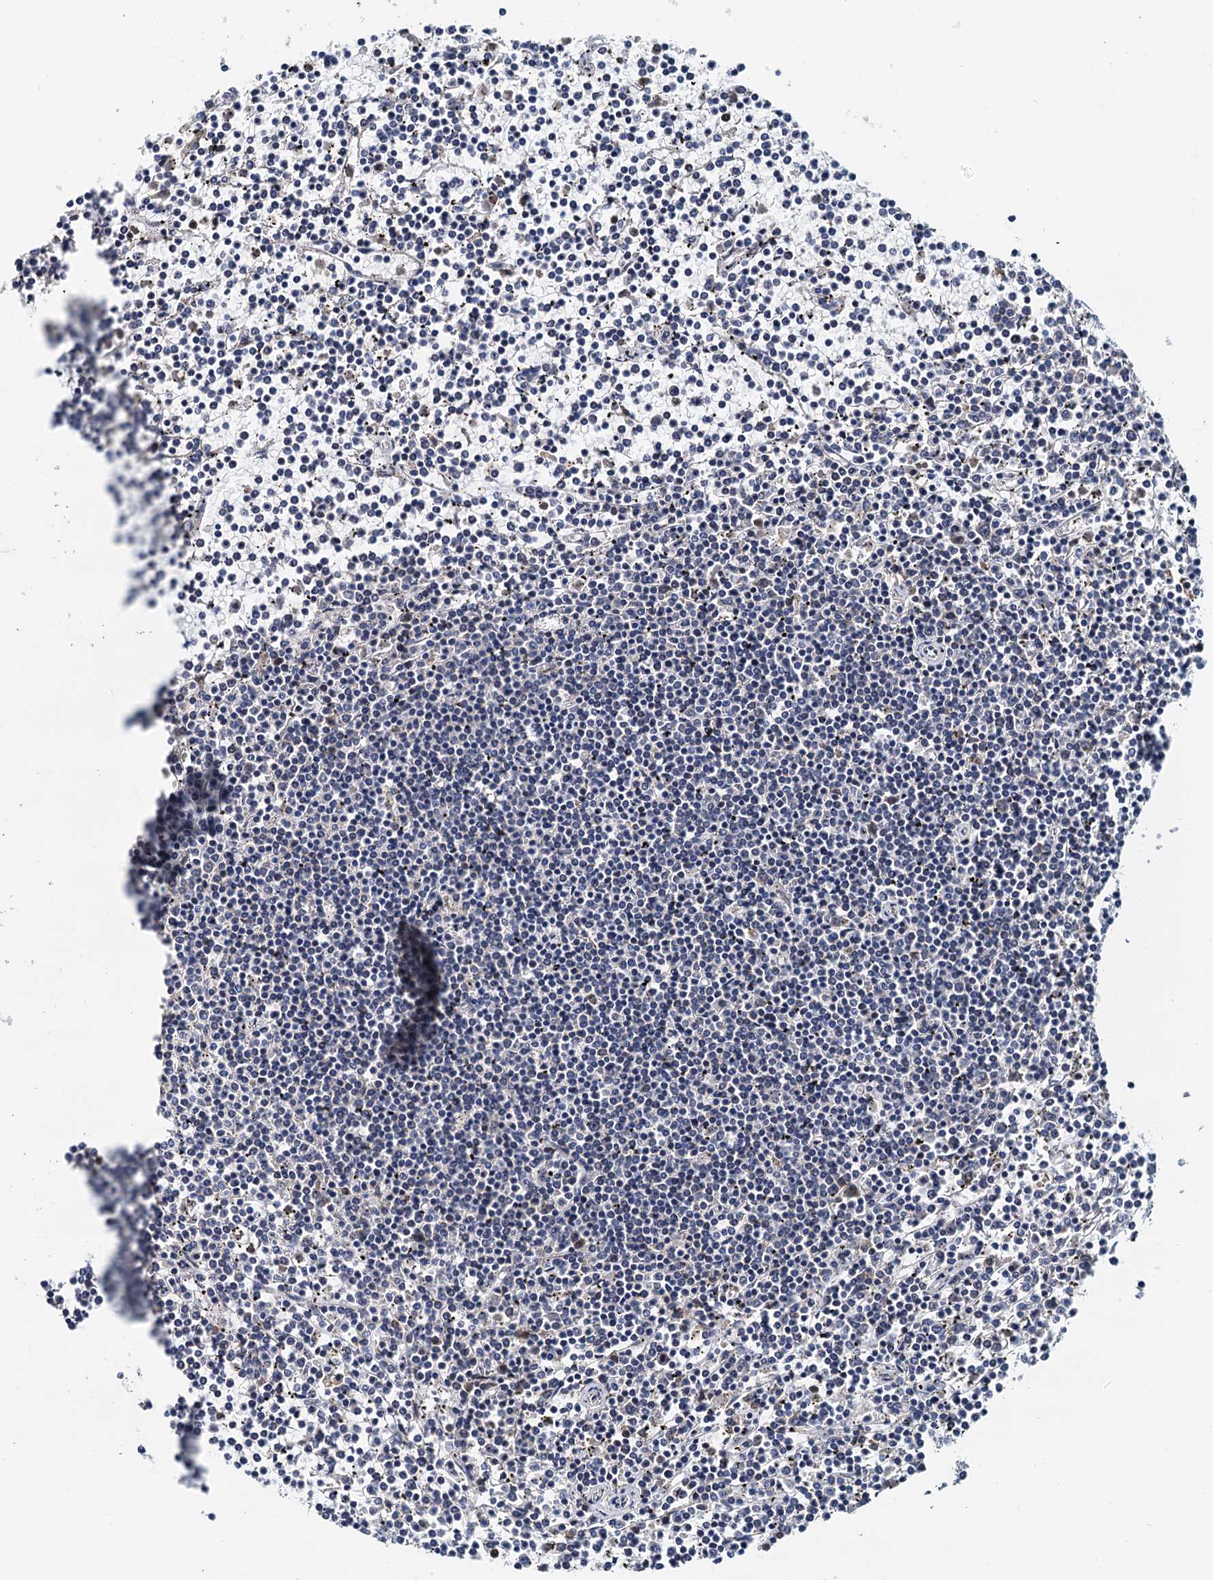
{"staining": {"intensity": "negative", "quantity": "none", "location": "none"}, "tissue": "lymphoma", "cell_type": "Tumor cells", "image_type": "cancer", "snomed": [{"axis": "morphology", "description": "Malignant lymphoma, non-Hodgkin's type, Low grade"}, {"axis": "topography", "description": "Spleen"}], "caption": "The photomicrograph demonstrates no staining of tumor cells in lymphoma.", "gene": "MCMBP", "patient": {"sex": "female", "age": 19}}